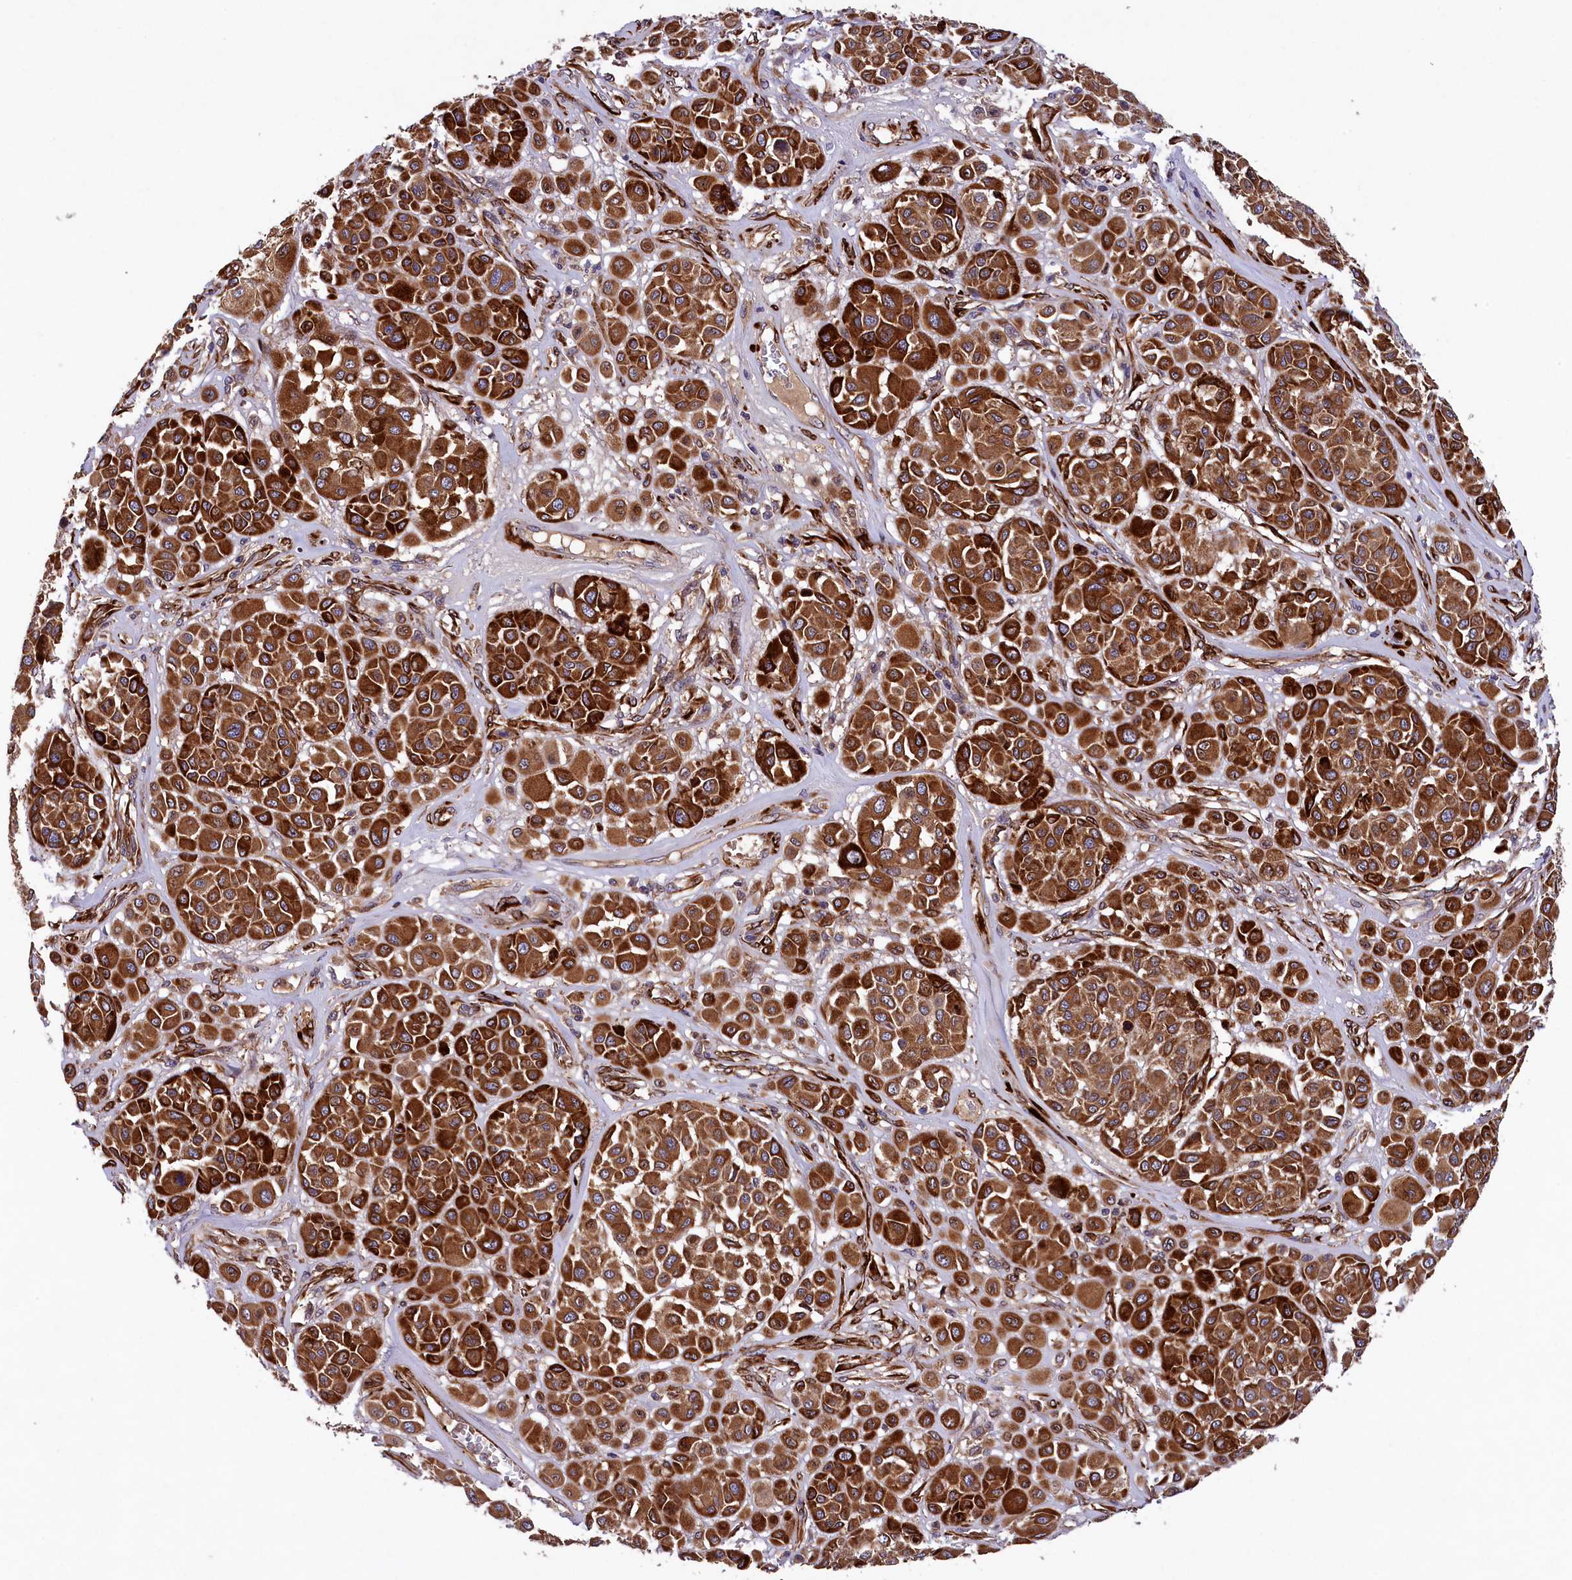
{"staining": {"intensity": "strong", "quantity": ">75%", "location": "cytoplasmic/membranous"}, "tissue": "melanoma", "cell_type": "Tumor cells", "image_type": "cancer", "snomed": [{"axis": "morphology", "description": "Malignant melanoma, Metastatic site"}, {"axis": "topography", "description": "Soft tissue"}], "caption": "Brown immunohistochemical staining in melanoma reveals strong cytoplasmic/membranous staining in about >75% of tumor cells.", "gene": "ARRDC4", "patient": {"sex": "male", "age": 41}}